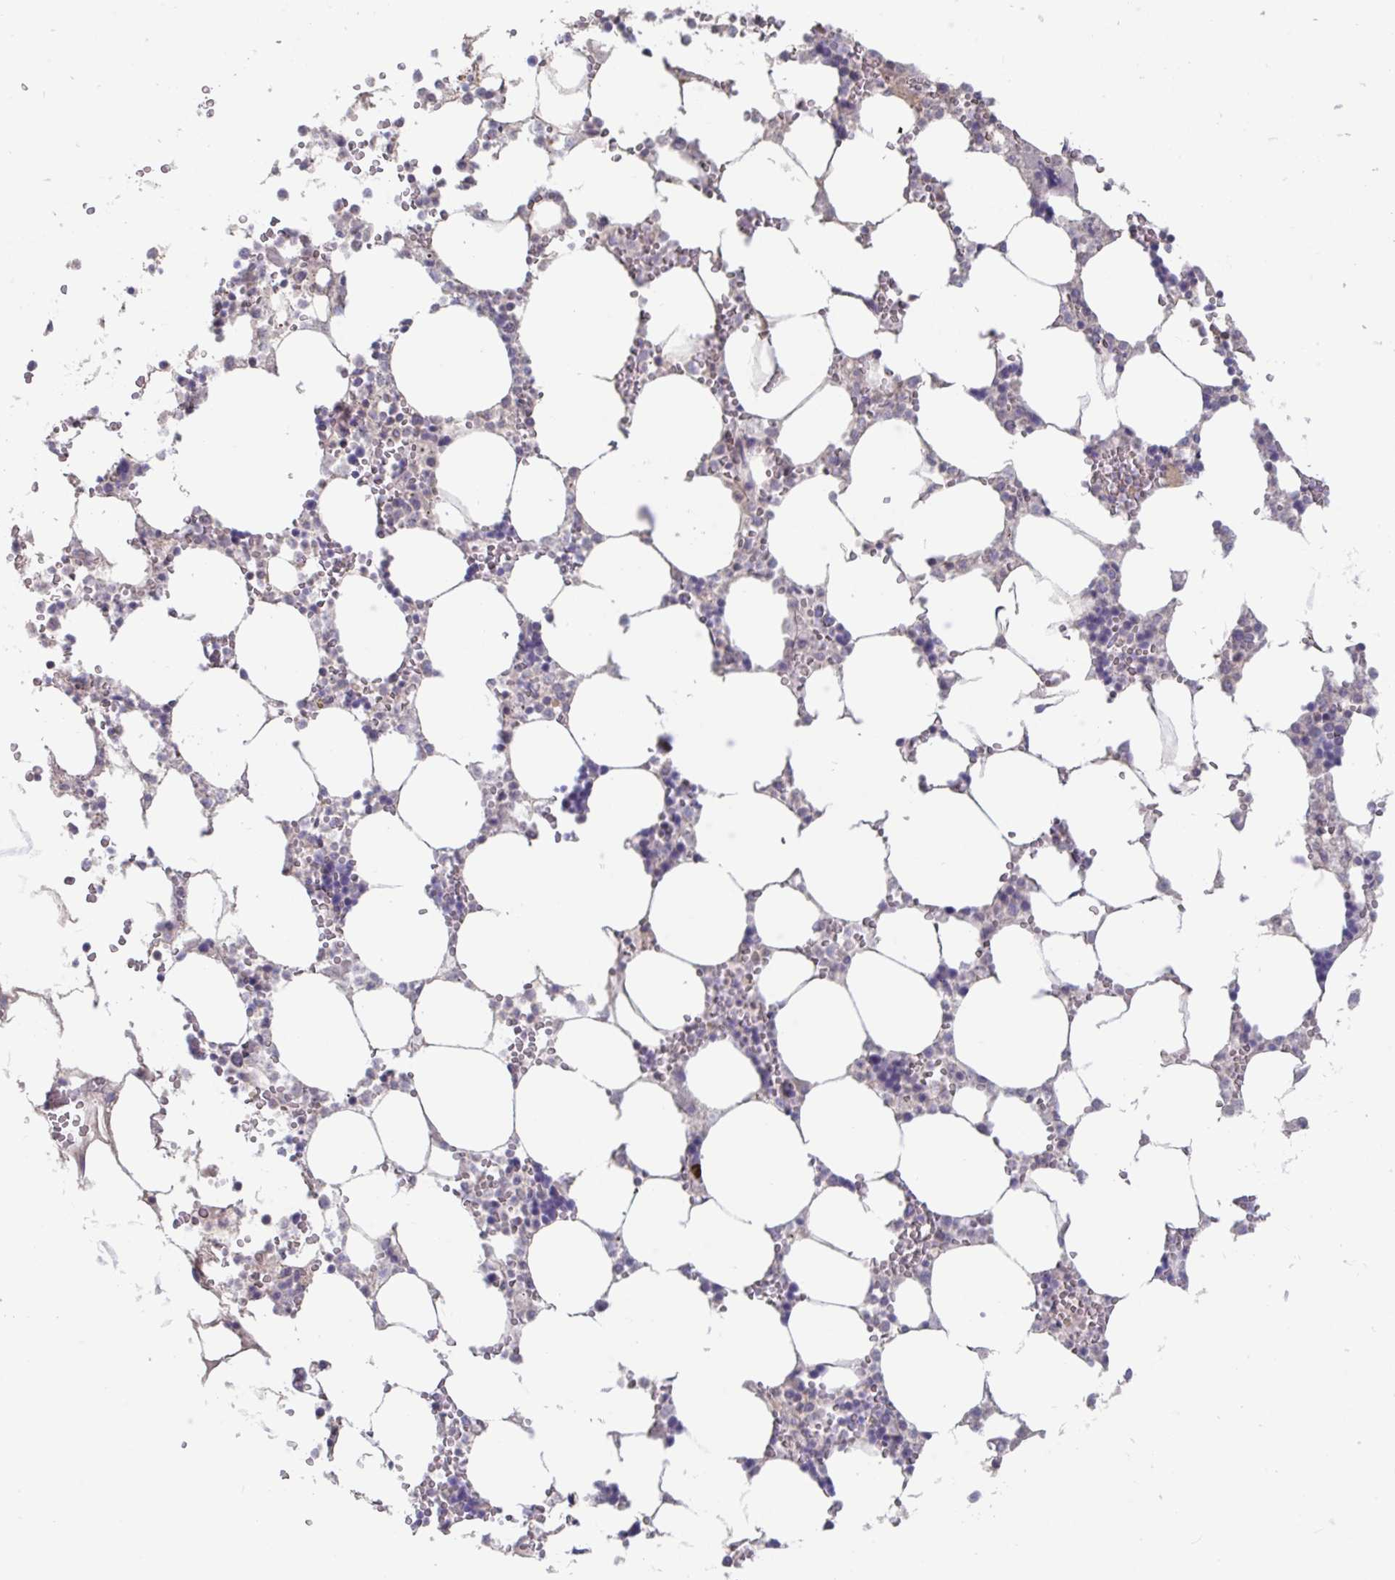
{"staining": {"intensity": "weak", "quantity": "<25%", "location": "cytoplasmic/membranous"}, "tissue": "bone marrow", "cell_type": "Hematopoietic cells", "image_type": "normal", "snomed": [{"axis": "morphology", "description": "Normal tissue, NOS"}, {"axis": "topography", "description": "Bone marrow"}], "caption": "Immunohistochemical staining of benign bone marrow demonstrates no significant staining in hematopoietic cells. Brightfield microscopy of immunohistochemistry stained with DAB (brown) and hematoxylin (blue), captured at high magnification.", "gene": "STK26", "patient": {"sex": "male", "age": 64}}